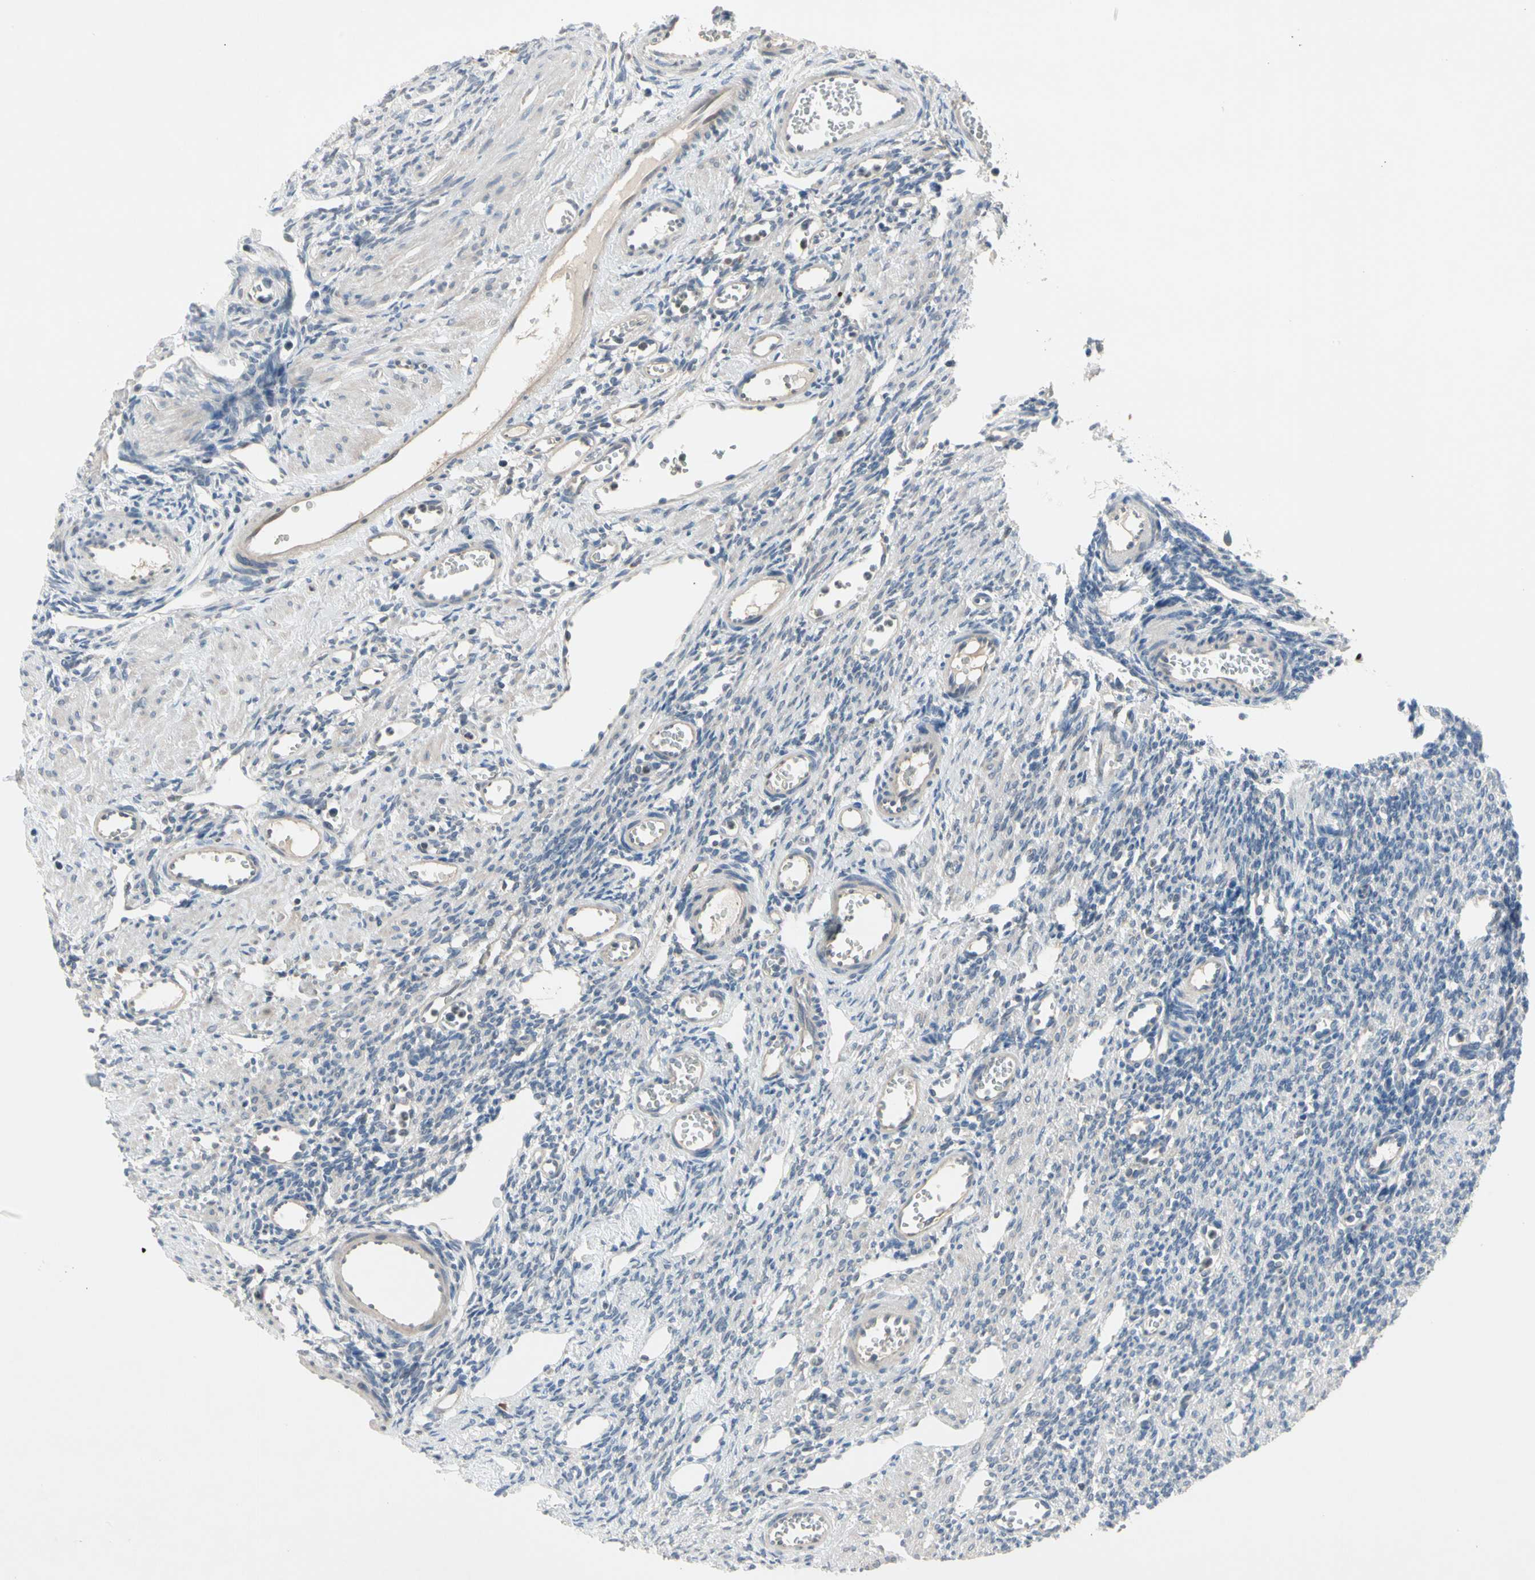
{"staining": {"intensity": "negative", "quantity": "none", "location": "none"}, "tissue": "ovary", "cell_type": "Ovarian stroma cells", "image_type": "normal", "snomed": [{"axis": "morphology", "description": "Normal tissue, NOS"}, {"axis": "topography", "description": "Ovary"}], "caption": "Micrograph shows no protein staining in ovarian stroma cells of normal ovary. Brightfield microscopy of IHC stained with DAB (3,3'-diaminobenzidine) (brown) and hematoxylin (blue), captured at high magnification.", "gene": "MARK1", "patient": {"sex": "female", "age": 33}}